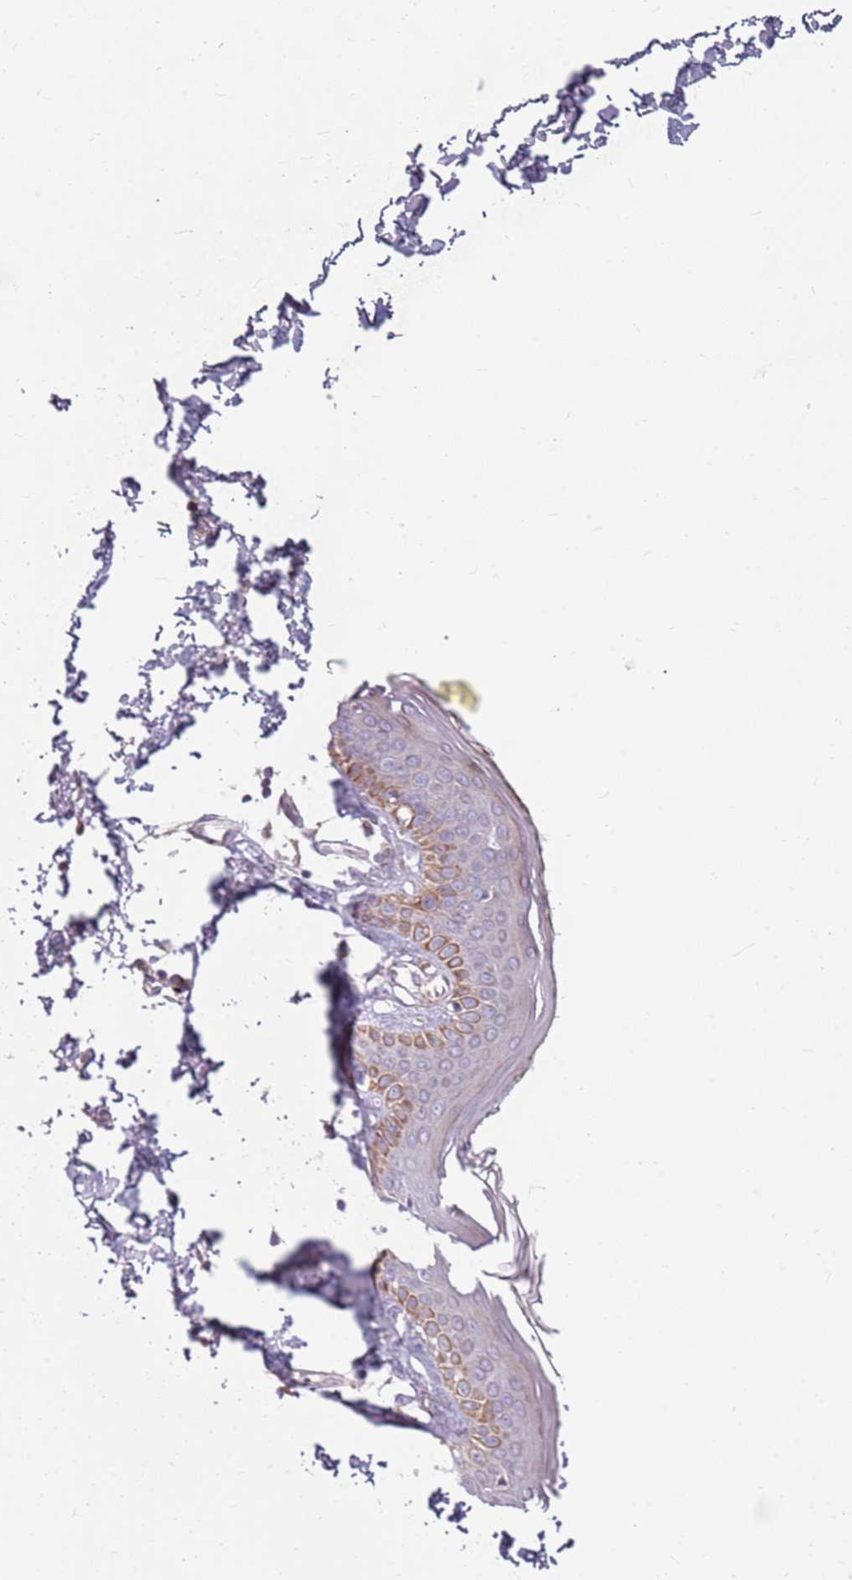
{"staining": {"intensity": "weak", "quantity": ">75%", "location": "cytoplasmic/membranous"}, "tissue": "skin", "cell_type": "Fibroblasts", "image_type": "normal", "snomed": [{"axis": "morphology", "description": "Normal tissue, NOS"}, {"axis": "topography", "description": "Skin"}], "caption": "The micrograph exhibits staining of normal skin, revealing weak cytoplasmic/membranous protein positivity (brown color) within fibroblasts.", "gene": "ZNF530", "patient": {"sex": "female", "age": 64}}